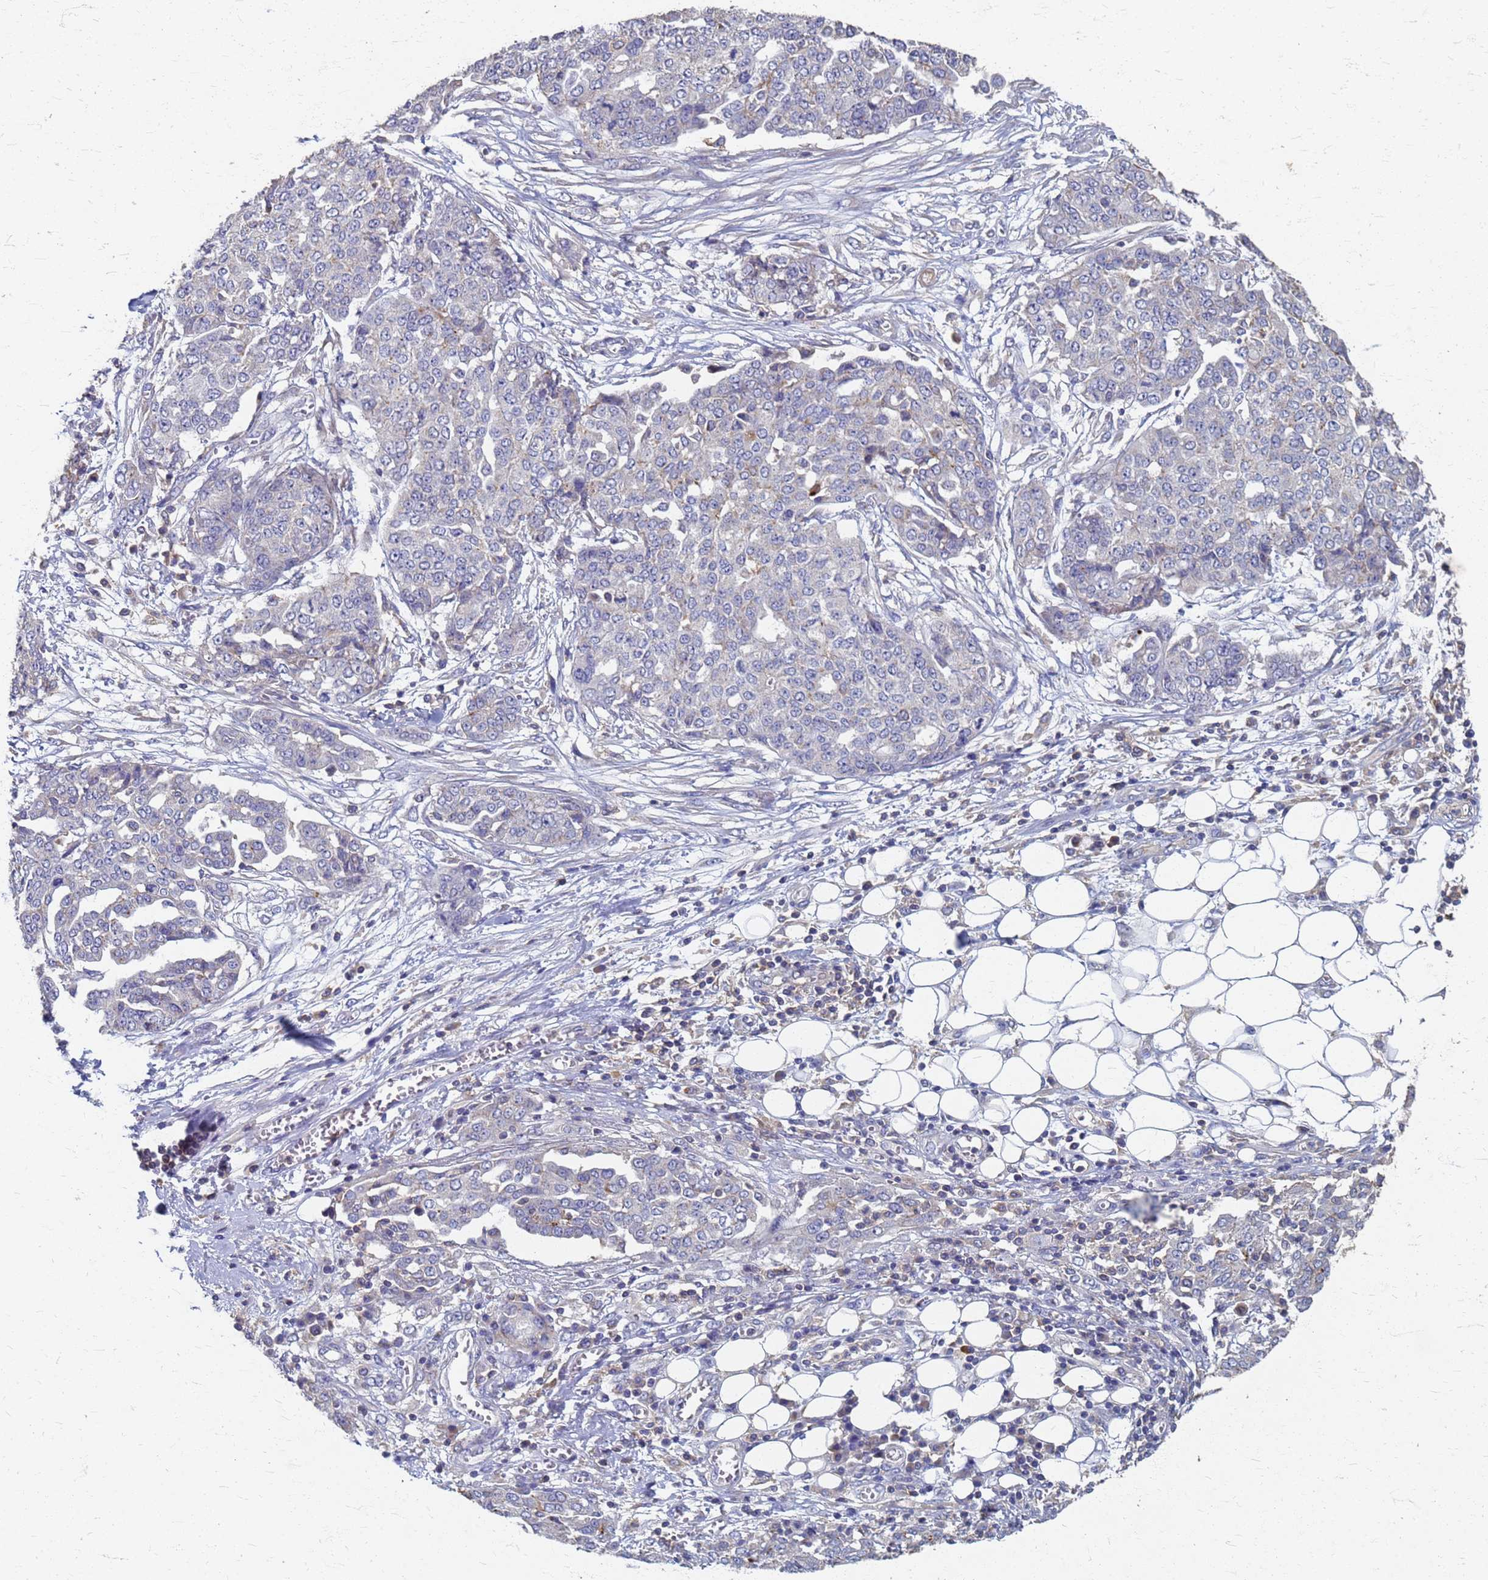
{"staining": {"intensity": "negative", "quantity": "none", "location": "none"}, "tissue": "ovarian cancer", "cell_type": "Tumor cells", "image_type": "cancer", "snomed": [{"axis": "morphology", "description": "Cystadenocarcinoma, serous, NOS"}, {"axis": "topography", "description": "Soft tissue"}, {"axis": "topography", "description": "Ovary"}], "caption": "A high-resolution image shows immunohistochemistry staining of ovarian serous cystadenocarcinoma, which displays no significant positivity in tumor cells. The staining is performed using DAB (3,3'-diaminobenzidine) brown chromogen with nuclei counter-stained in using hematoxylin.", "gene": "KRCC1", "patient": {"sex": "female", "age": 57}}